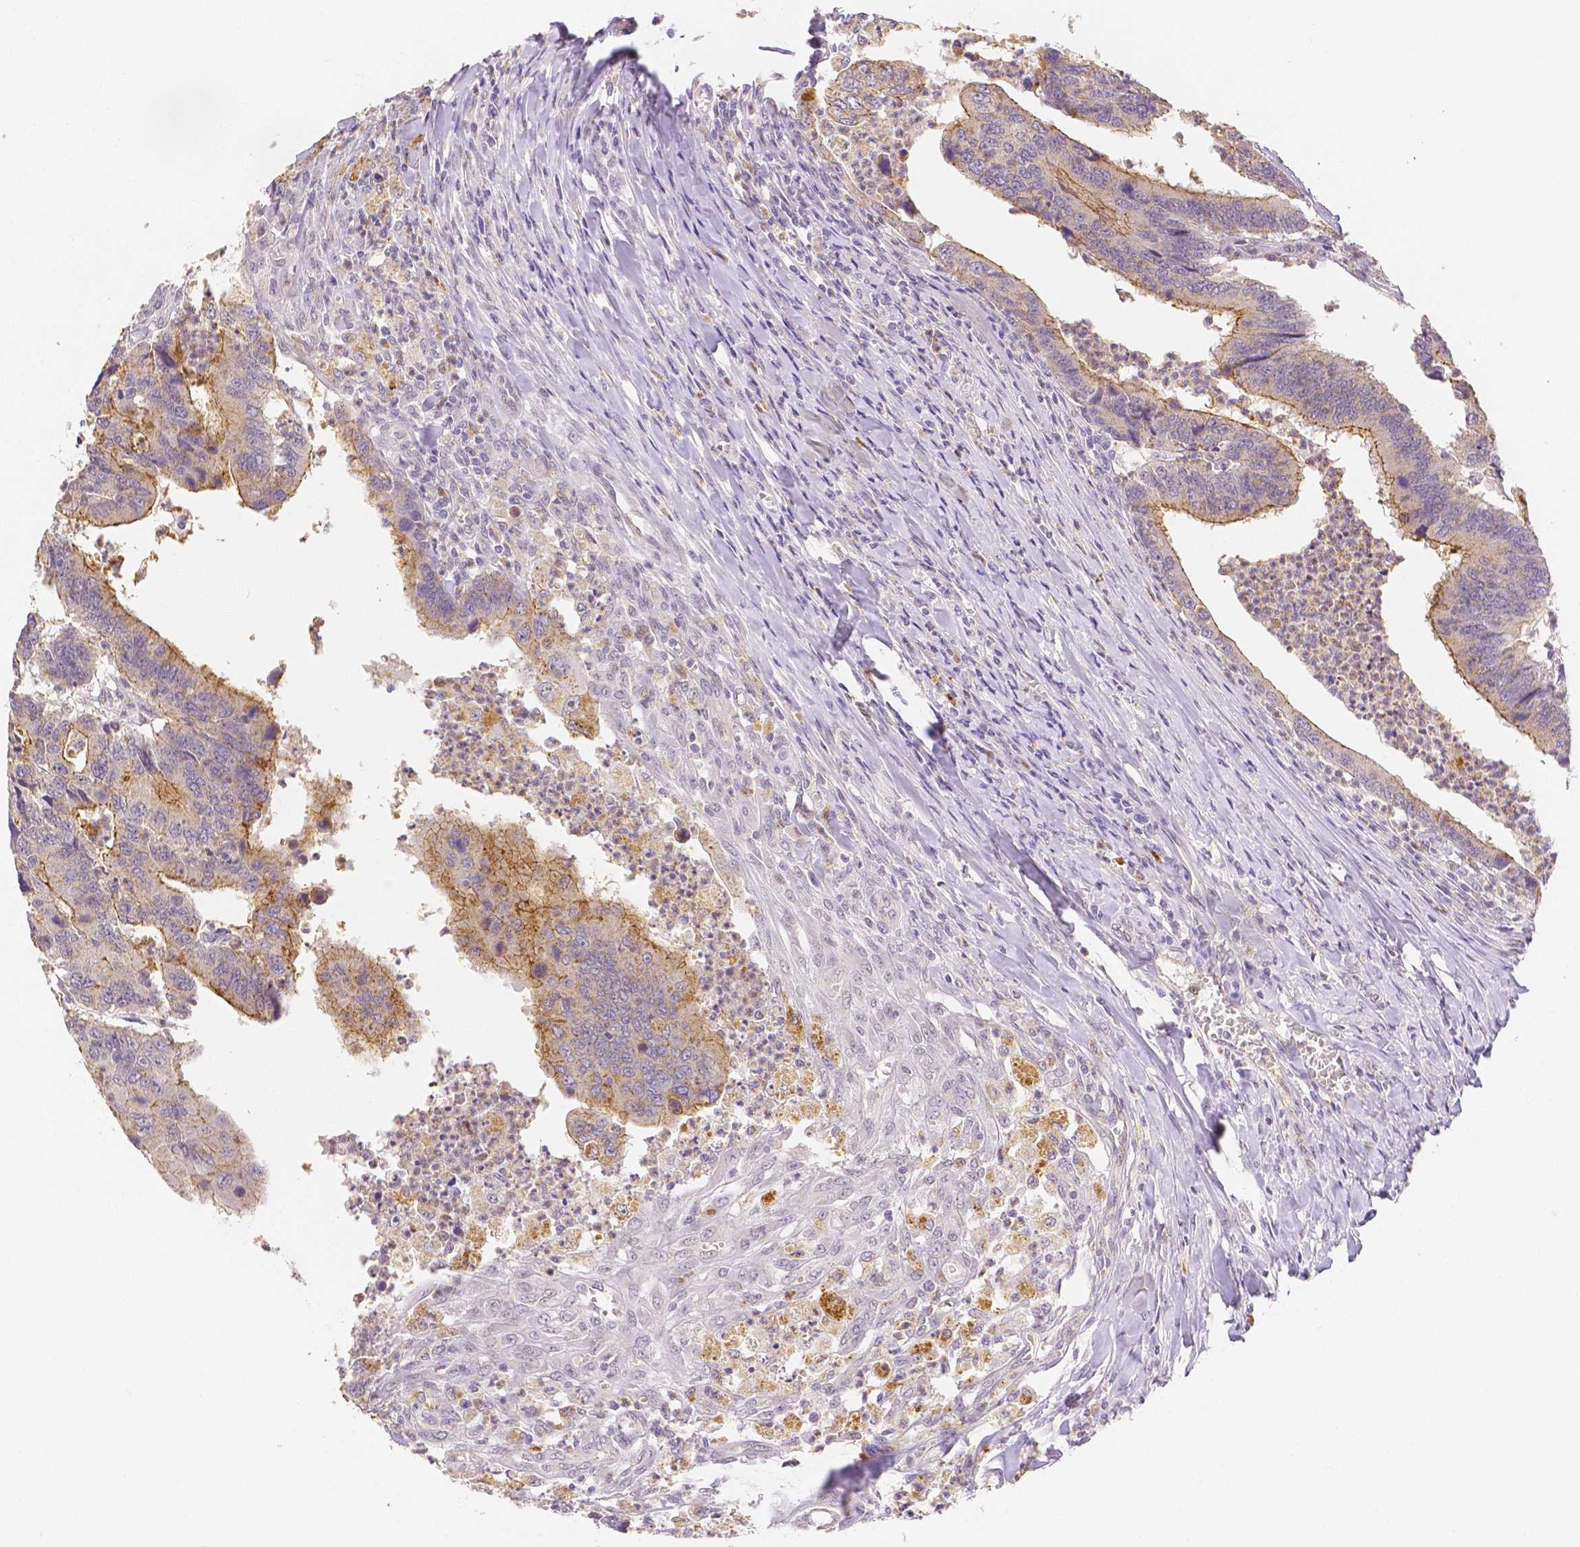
{"staining": {"intensity": "moderate", "quantity": "25%-75%", "location": "cytoplasmic/membranous"}, "tissue": "colorectal cancer", "cell_type": "Tumor cells", "image_type": "cancer", "snomed": [{"axis": "morphology", "description": "Adenocarcinoma, NOS"}, {"axis": "topography", "description": "Colon"}], "caption": "Colorectal adenocarcinoma stained for a protein demonstrates moderate cytoplasmic/membranous positivity in tumor cells.", "gene": "OCLN", "patient": {"sex": "female", "age": 67}}